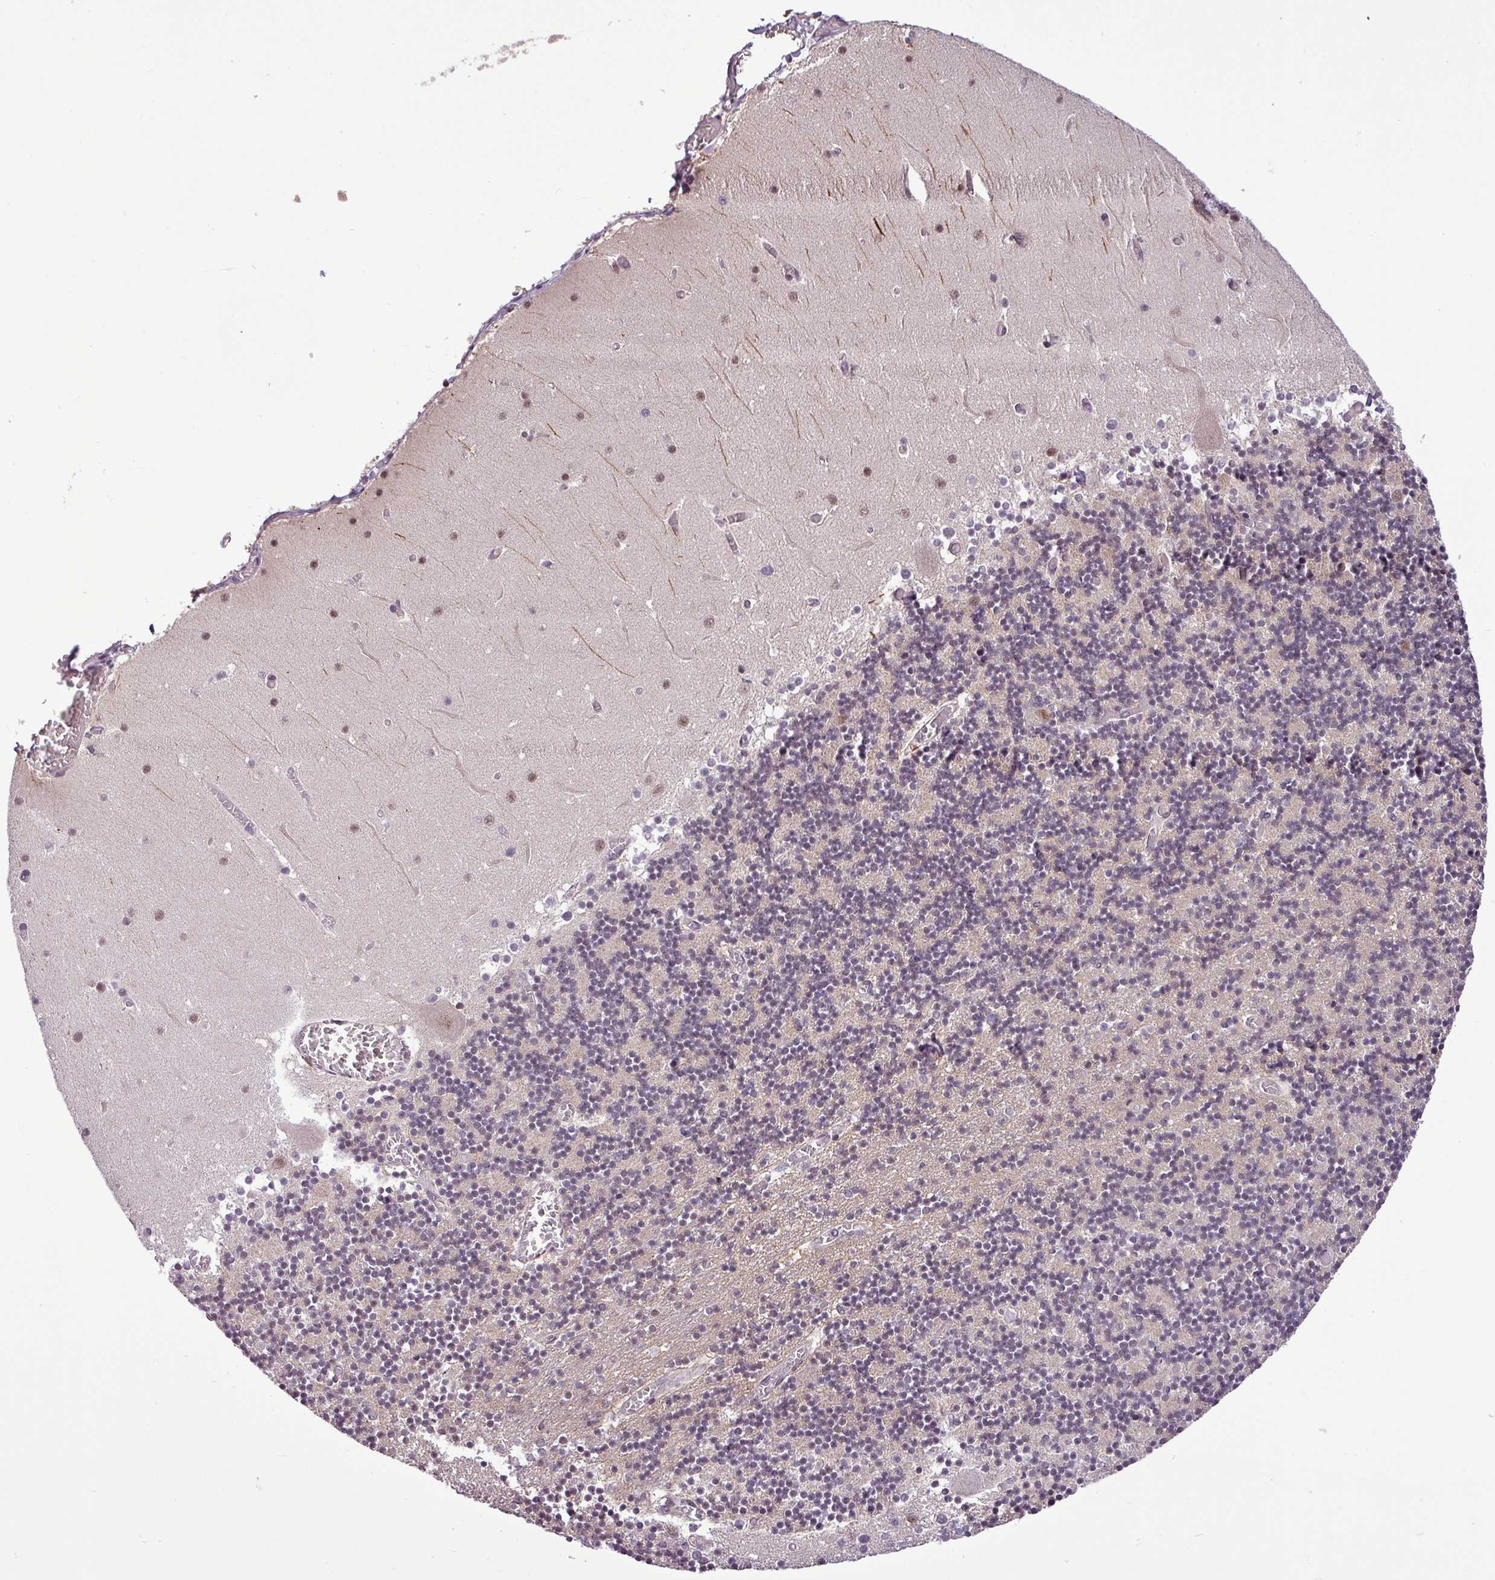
{"staining": {"intensity": "weak", "quantity": "<25%", "location": "nuclear"}, "tissue": "cerebellum", "cell_type": "Cells in granular layer", "image_type": "normal", "snomed": [{"axis": "morphology", "description": "Normal tissue, NOS"}, {"axis": "topography", "description": "Cerebellum"}], "caption": "DAB immunohistochemical staining of unremarkable cerebellum demonstrates no significant staining in cells in granular layer.", "gene": "MFHAS1", "patient": {"sex": "female", "age": 28}}